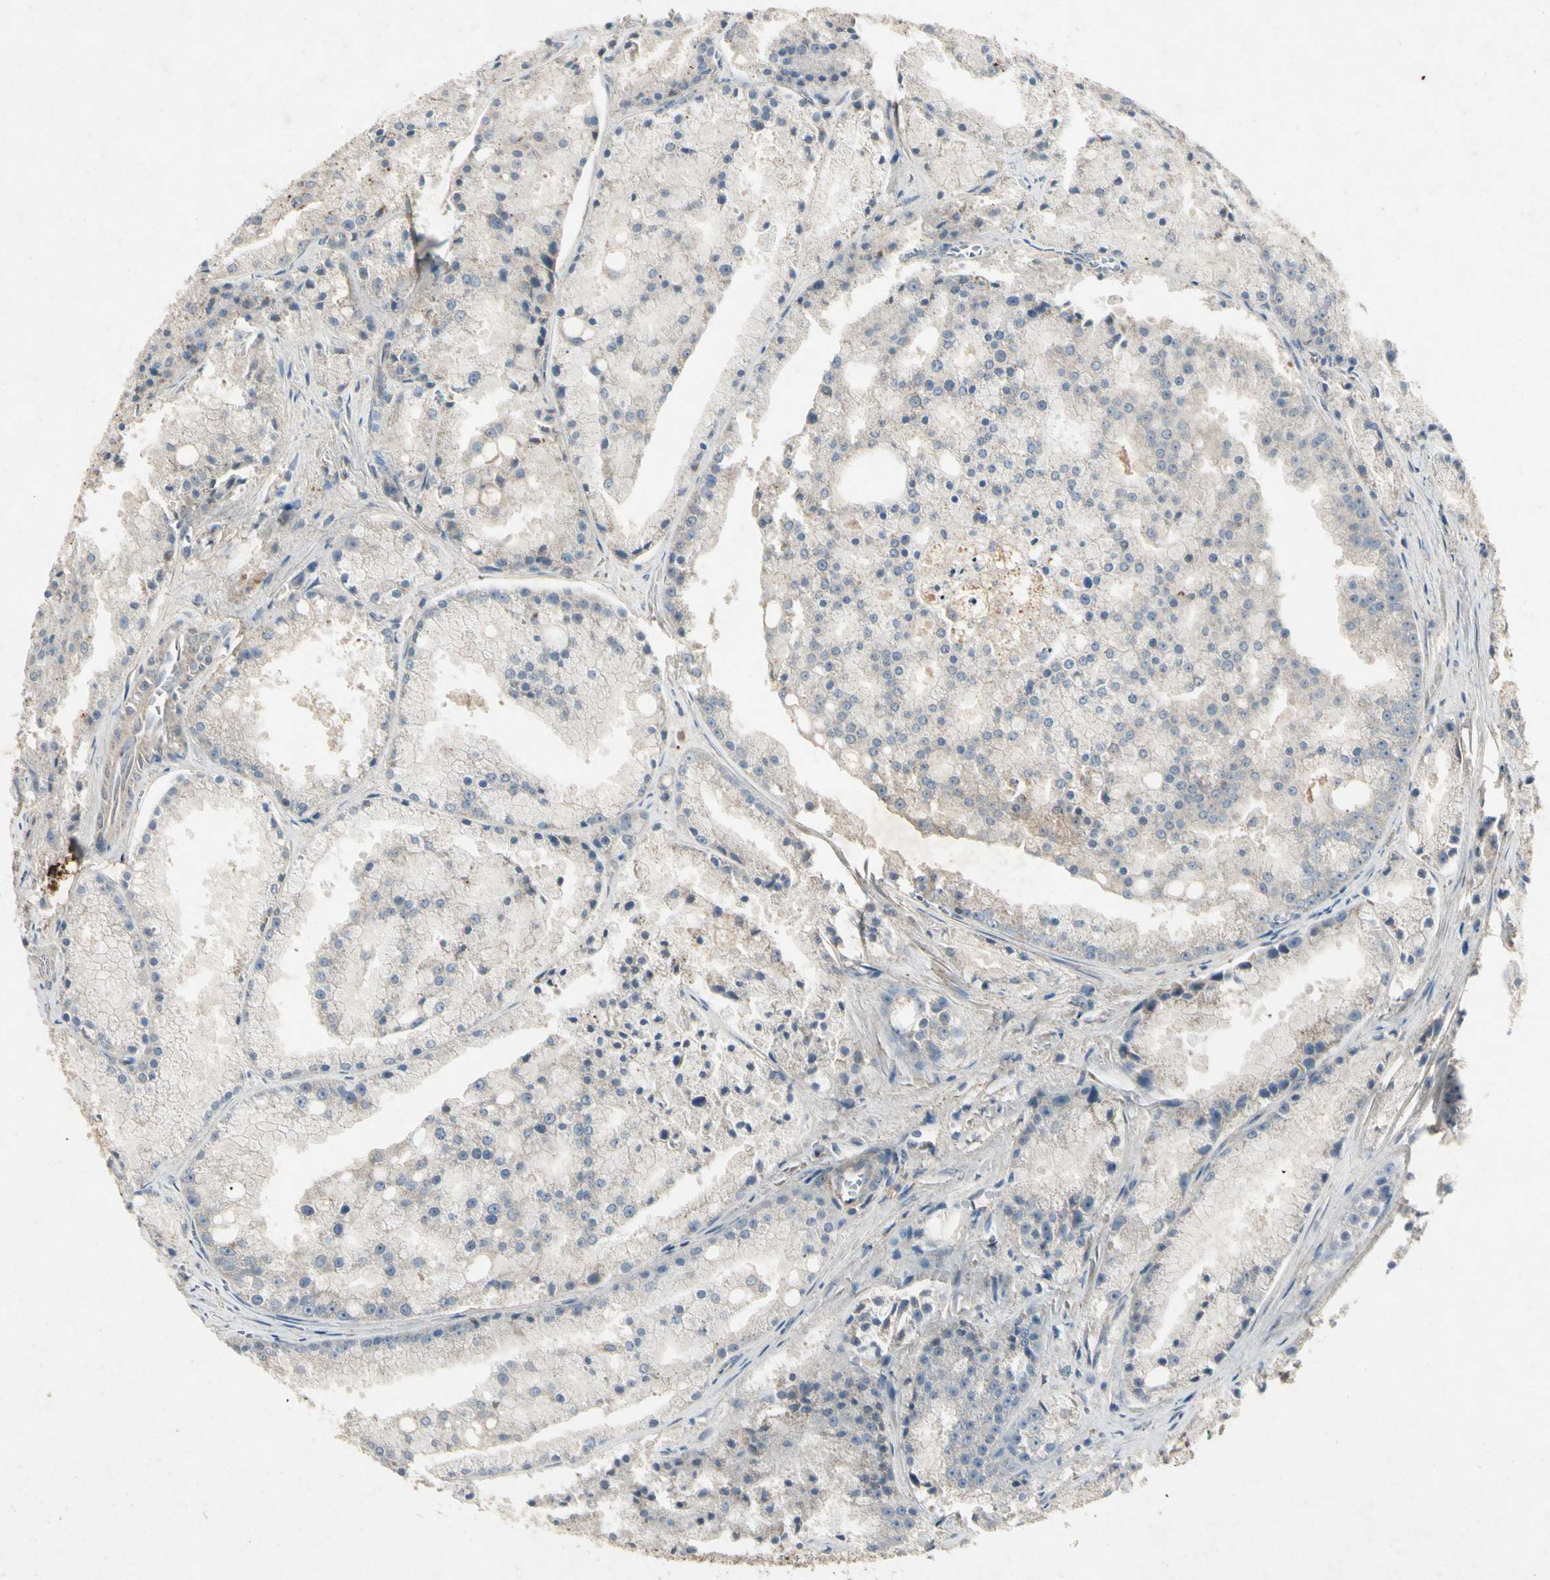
{"staining": {"intensity": "weak", "quantity": "<25%", "location": "cytoplasmic/membranous"}, "tissue": "prostate cancer", "cell_type": "Tumor cells", "image_type": "cancer", "snomed": [{"axis": "morphology", "description": "Adenocarcinoma, Low grade"}, {"axis": "topography", "description": "Prostate"}], "caption": "This photomicrograph is of prostate adenocarcinoma (low-grade) stained with immunohistochemistry (IHC) to label a protein in brown with the nuclei are counter-stained blue. There is no expression in tumor cells.", "gene": "GPLD1", "patient": {"sex": "male", "age": 64}}